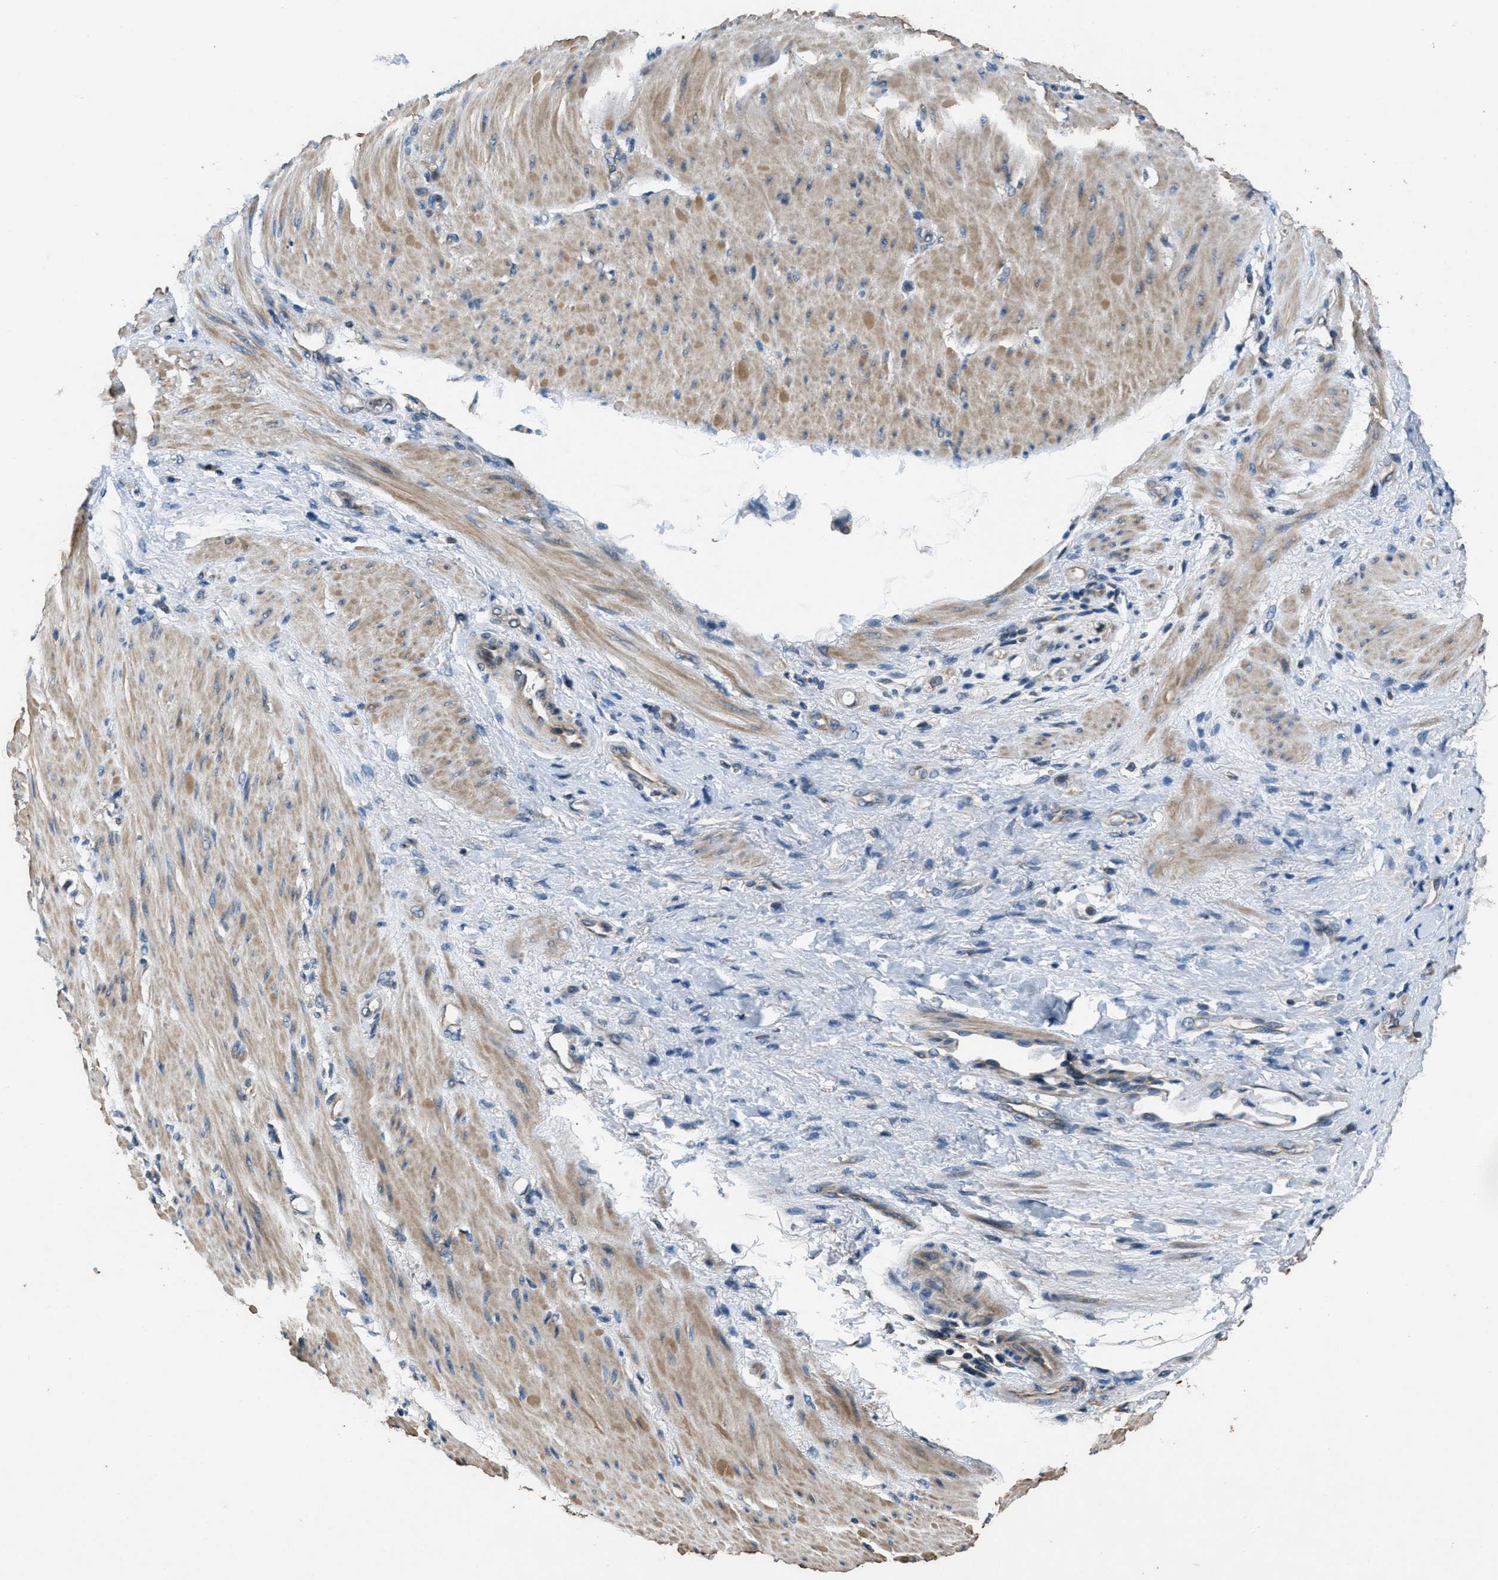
{"staining": {"intensity": "weak", "quantity": "<25%", "location": "cytoplasmic/membranous"}, "tissue": "stomach cancer", "cell_type": "Tumor cells", "image_type": "cancer", "snomed": [{"axis": "morphology", "description": "Adenocarcinoma, NOS"}, {"axis": "topography", "description": "Stomach"}], "caption": "Immunohistochemistry (IHC) histopathology image of neoplastic tissue: stomach cancer stained with DAB displays no significant protein expression in tumor cells. Brightfield microscopy of immunohistochemistry (IHC) stained with DAB (3,3'-diaminobenzidine) (brown) and hematoxylin (blue), captured at high magnification.", "gene": "NAT1", "patient": {"sex": "male", "age": 82}}